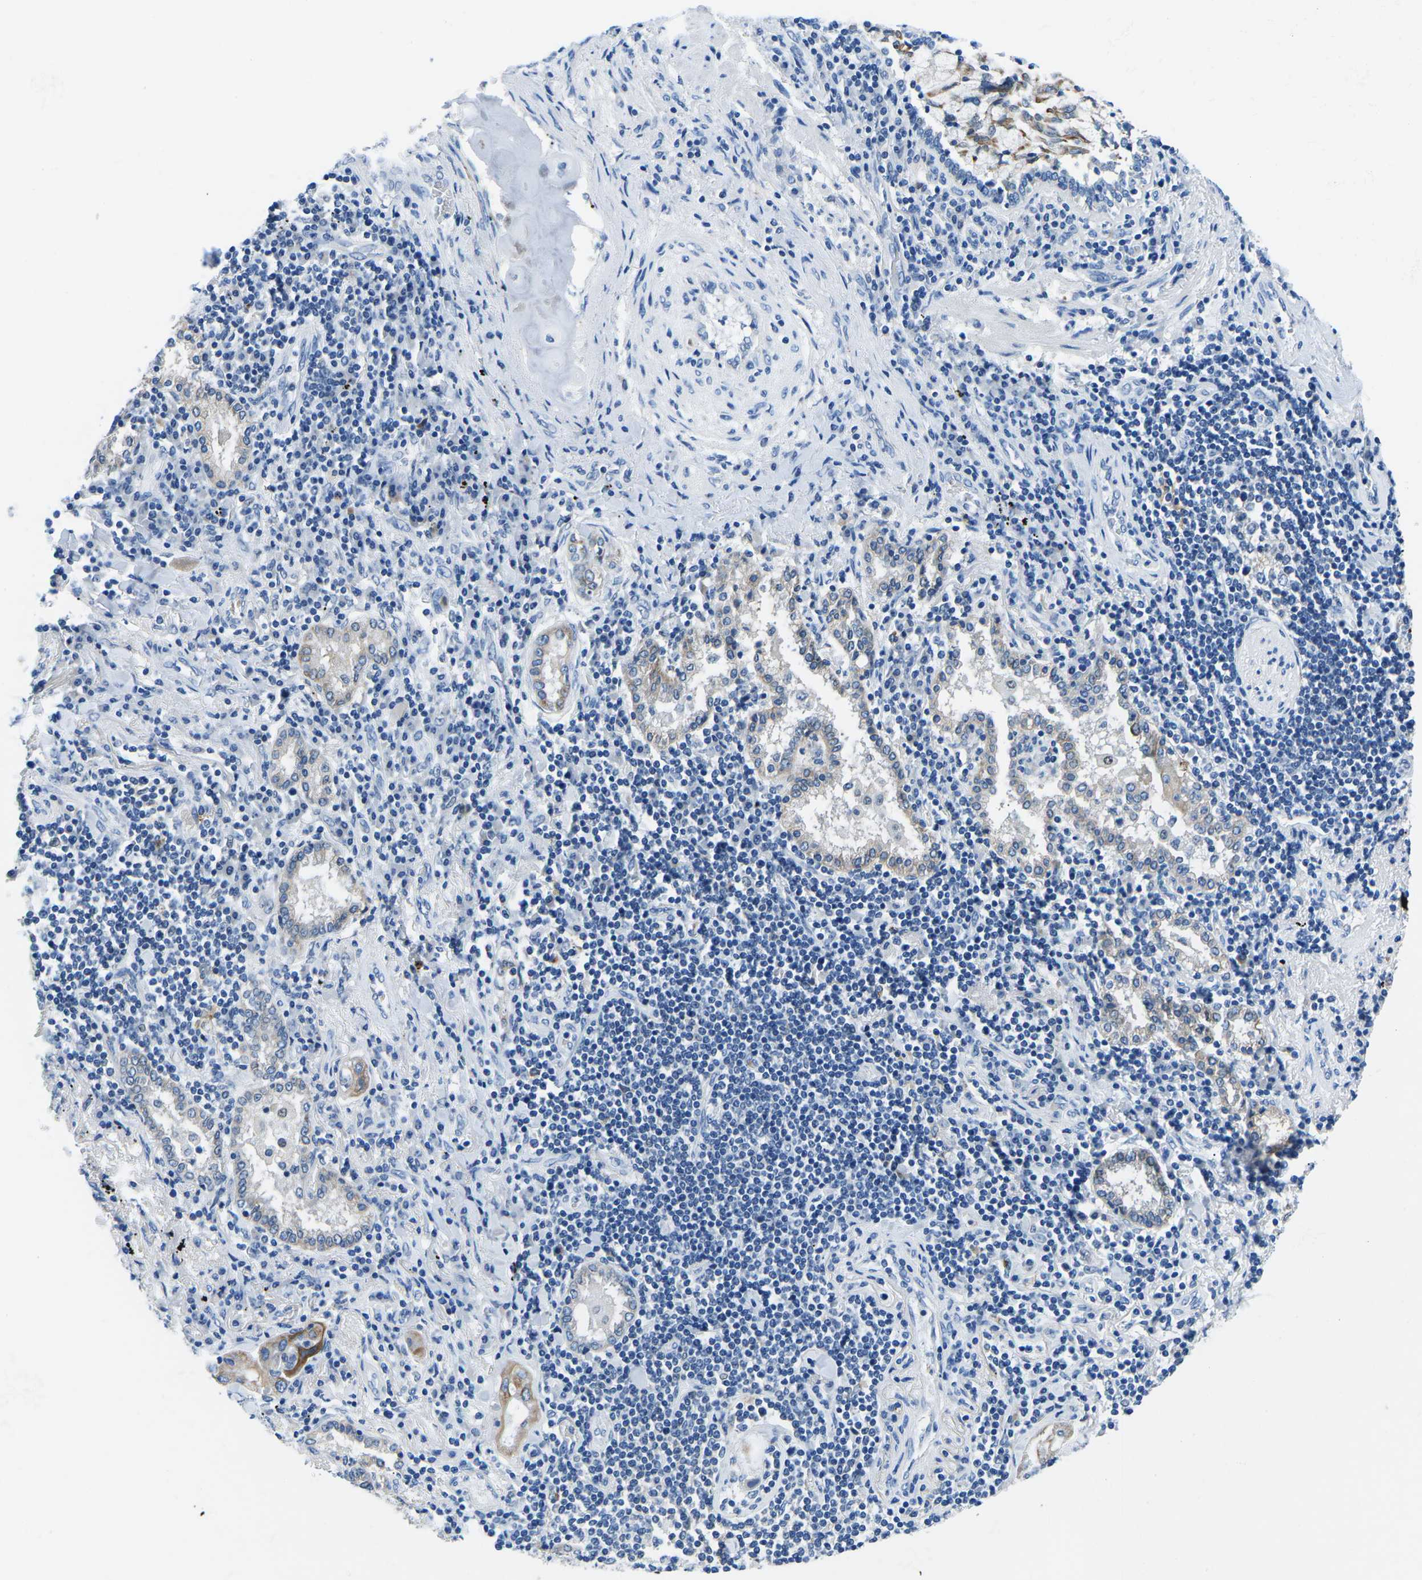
{"staining": {"intensity": "weak", "quantity": "25%-75%", "location": "cytoplasmic/membranous"}, "tissue": "lung cancer", "cell_type": "Tumor cells", "image_type": "cancer", "snomed": [{"axis": "morphology", "description": "Adenocarcinoma, NOS"}, {"axis": "topography", "description": "Lung"}], "caption": "Weak cytoplasmic/membranous staining for a protein is appreciated in approximately 25%-75% of tumor cells of adenocarcinoma (lung) using immunohistochemistry.", "gene": "TM6SF1", "patient": {"sex": "female", "age": 65}}